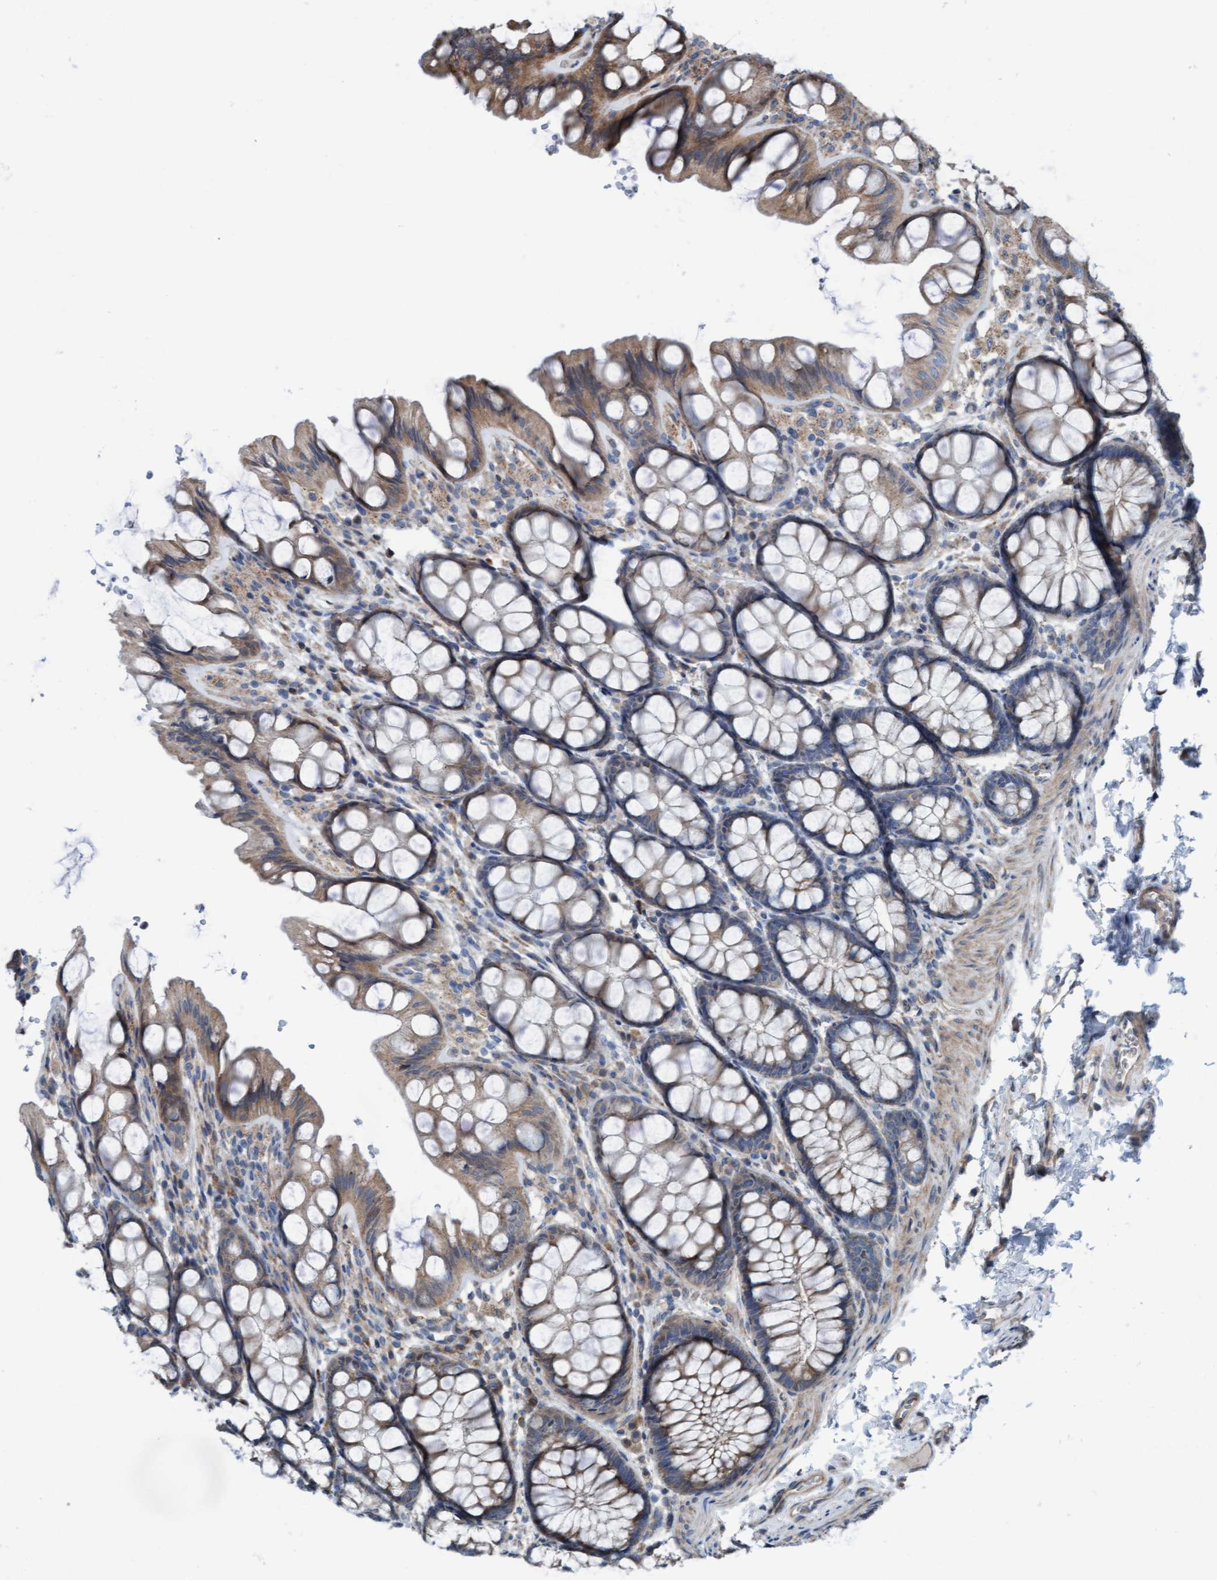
{"staining": {"intensity": "weak", "quantity": "<25%", "location": "cytoplasmic/membranous"}, "tissue": "colon", "cell_type": "Endothelial cells", "image_type": "normal", "snomed": [{"axis": "morphology", "description": "Normal tissue, NOS"}, {"axis": "topography", "description": "Colon"}], "caption": "IHC of benign colon exhibits no staining in endothelial cells.", "gene": "RAP1GAP2", "patient": {"sex": "male", "age": 47}}